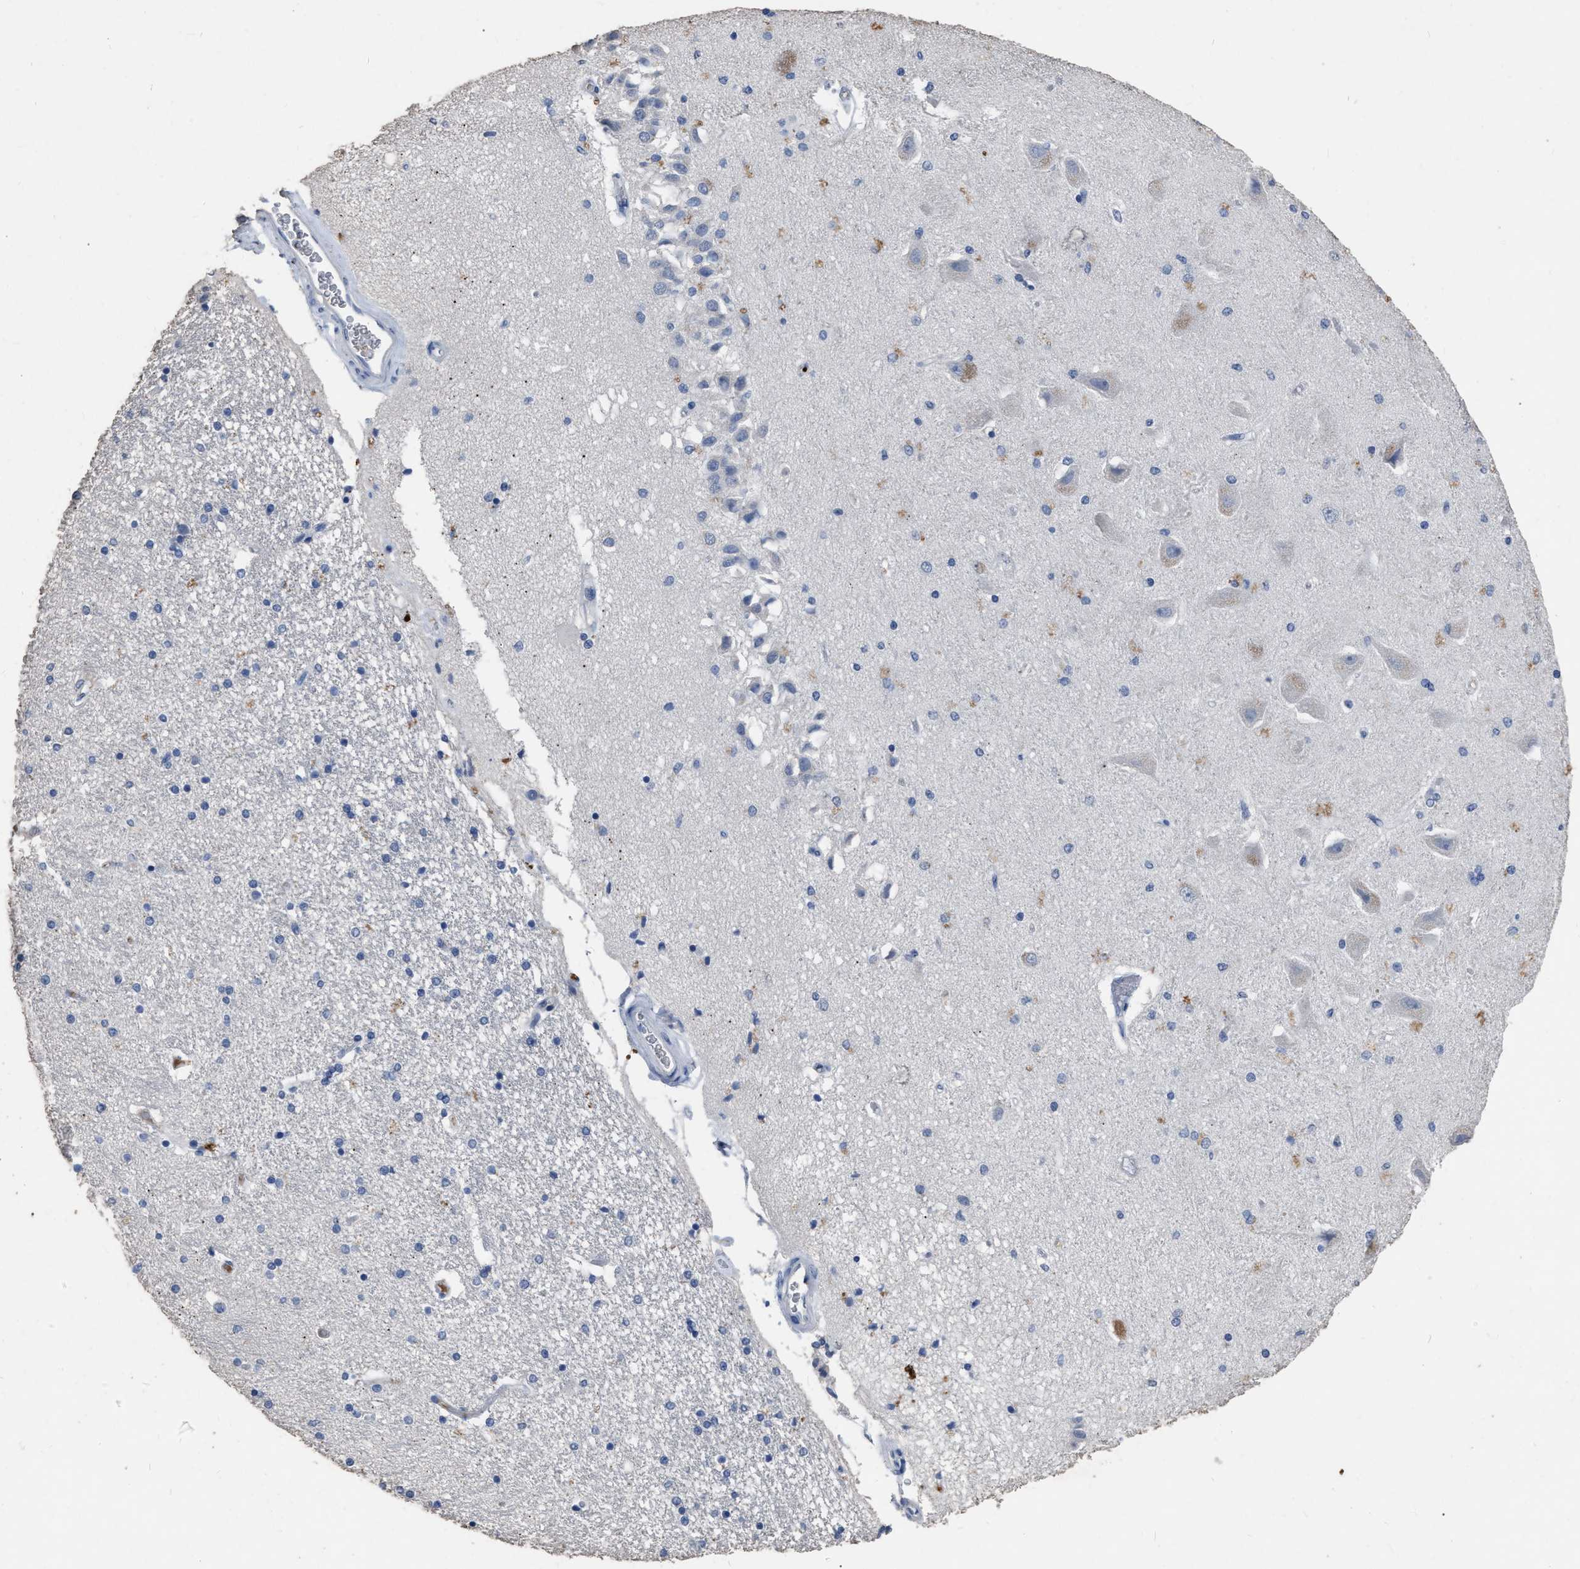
{"staining": {"intensity": "negative", "quantity": "none", "location": "none"}, "tissue": "hippocampus", "cell_type": "Glial cells", "image_type": "normal", "snomed": [{"axis": "morphology", "description": "Normal tissue, NOS"}, {"axis": "topography", "description": "Hippocampus"}], "caption": "The immunohistochemistry histopathology image has no significant expression in glial cells of hippocampus.", "gene": "HABP2", "patient": {"sex": "female", "age": 54}}